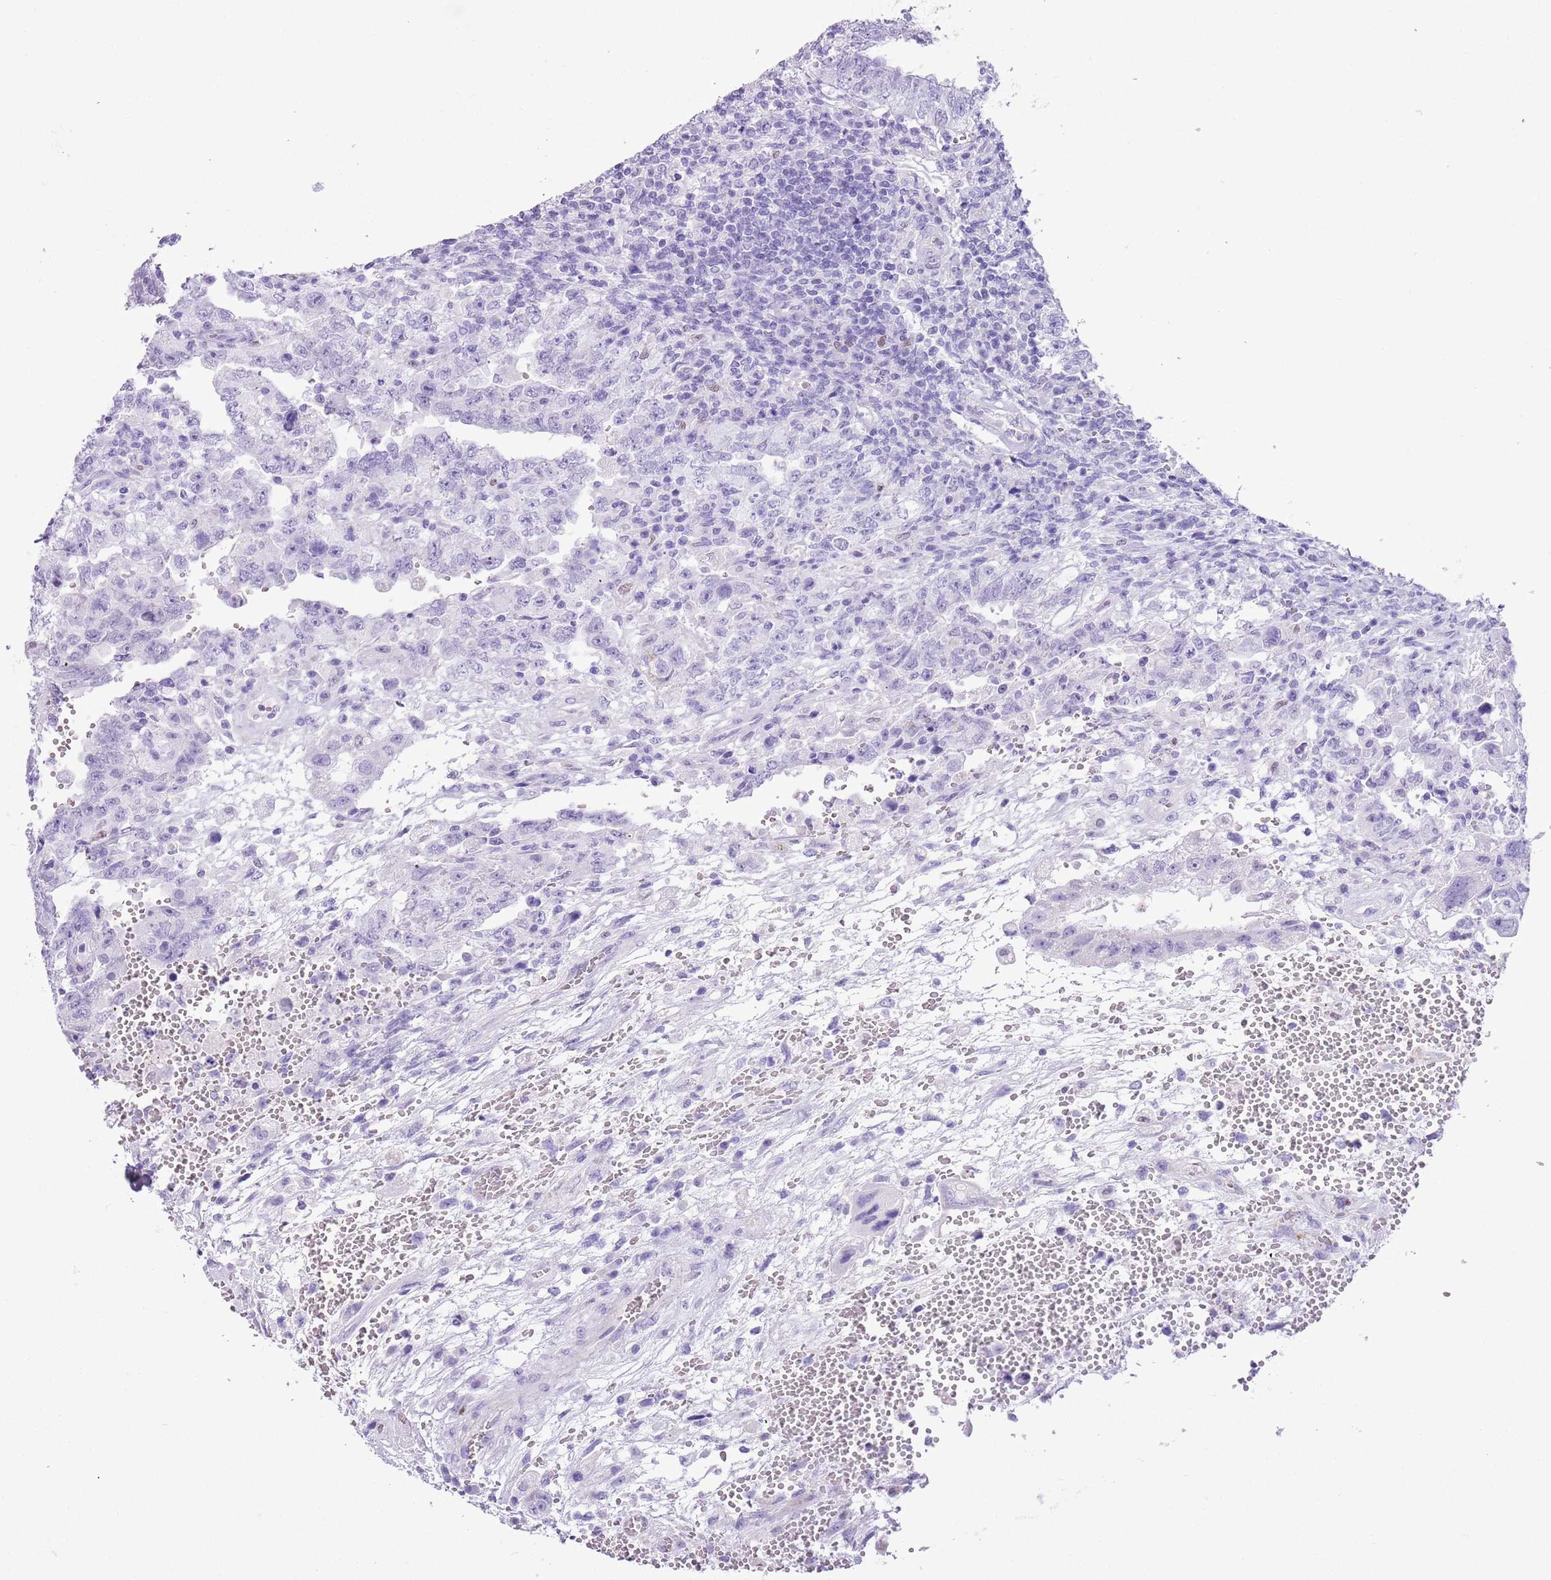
{"staining": {"intensity": "negative", "quantity": "none", "location": "none"}, "tissue": "testis cancer", "cell_type": "Tumor cells", "image_type": "cancer", "snomed": [{"axis": "morphology", "description": "Carcinoma, Embryonal, NOS"}, {"axis": "topography", "description": "Testis"}], "caption": "The micrograph reveals no significant staining in tumor cells of testis embryonal carcinoma.", "gene": "SLC7A14", "patient": {"sex": "male", "age": 26}}